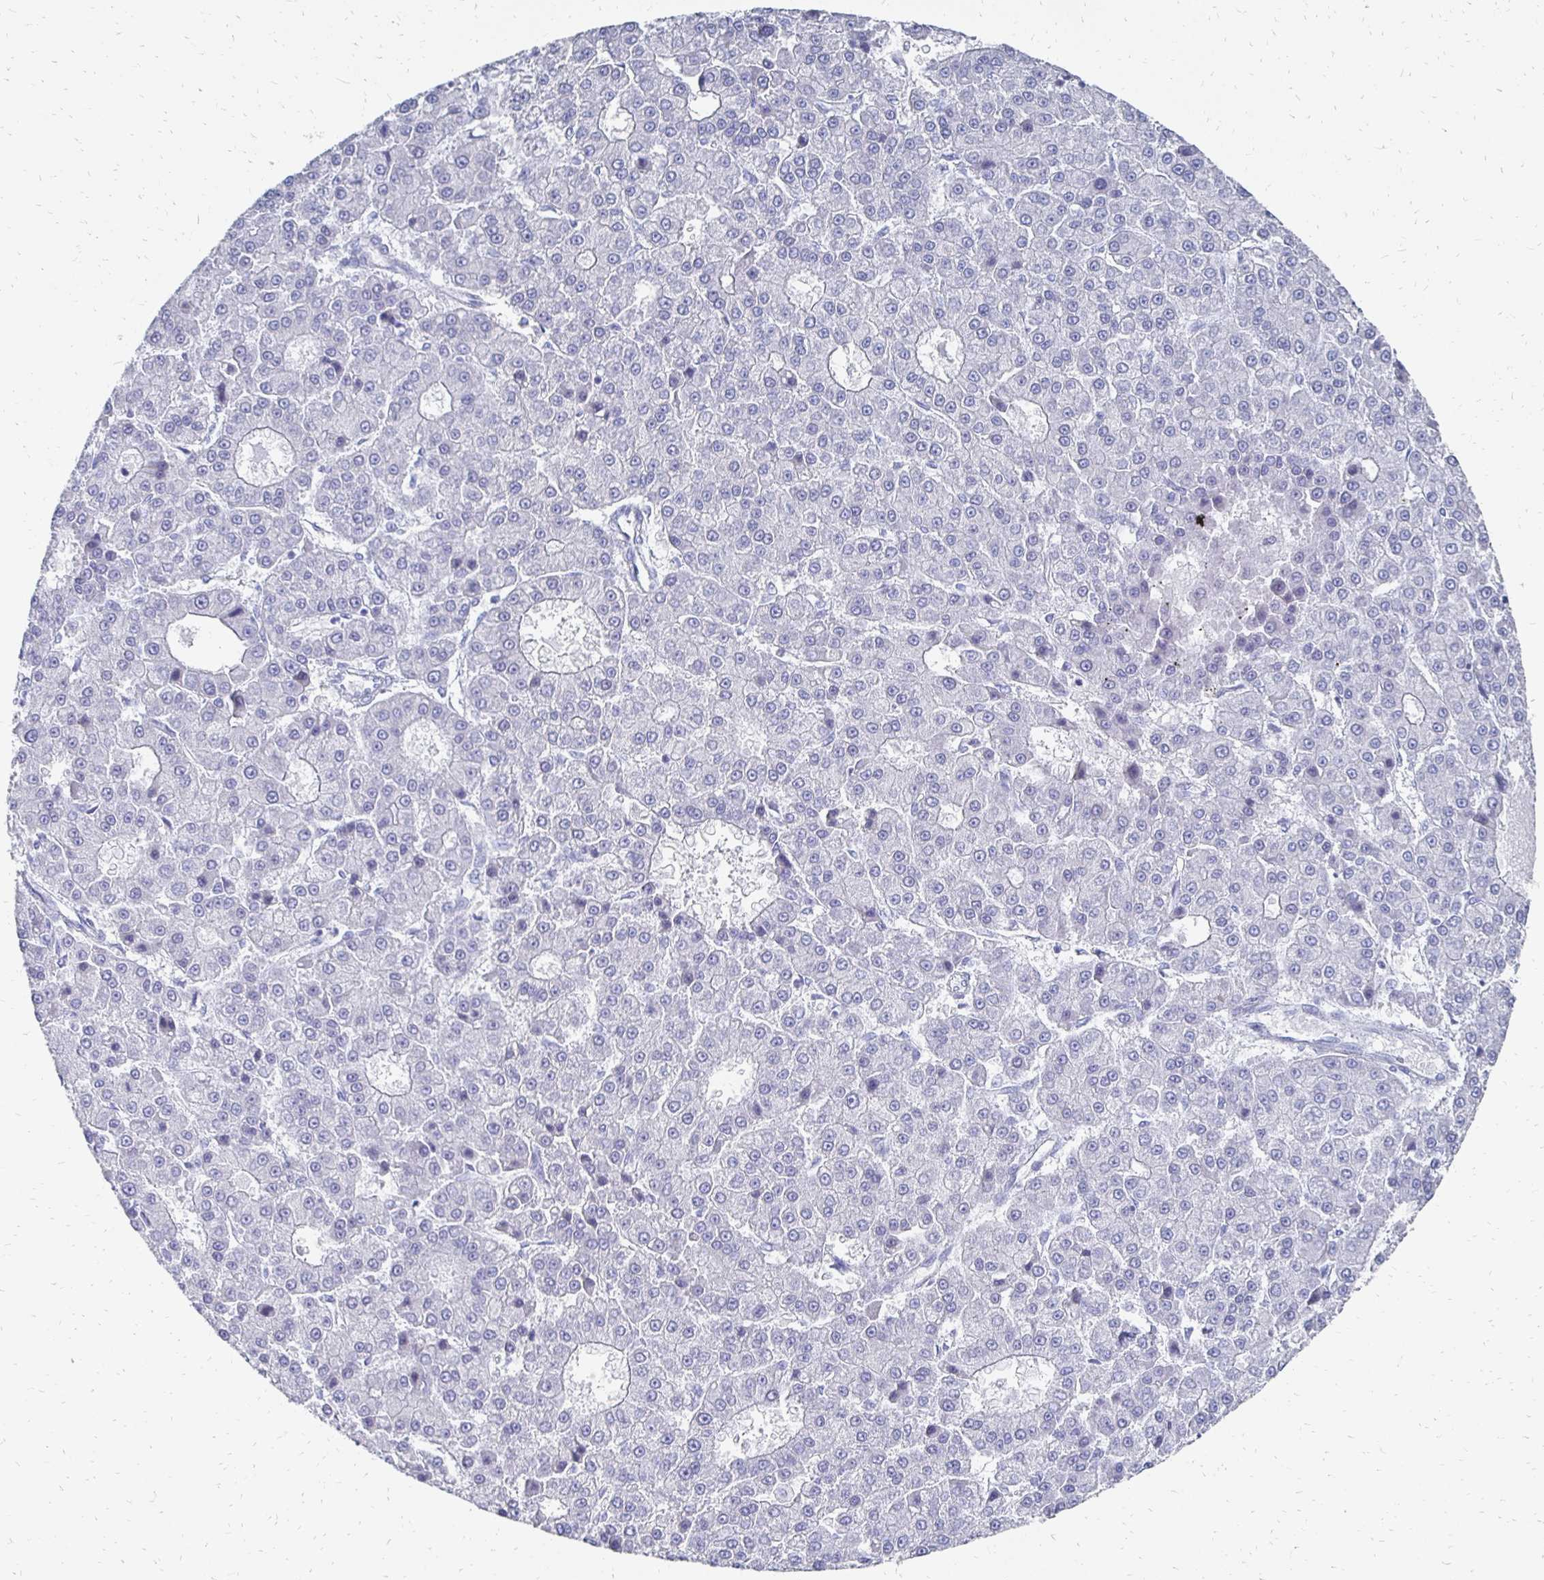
{"staining": {"intensity": "negative", "quantity": "none", "location": "none"}, "tissue": "liver cancer", "cell_type": "Tumor cells", "image_type": "cancer", "snomed": [{"axis": "morphology", "description": "Carcinoma, Hepatocellular, NOS"}, {"axis": "topography", "description": "Liver"}], "caption": "Immunohistochemistry of human liver cancer (hepatocellular carcinoma) displays no expression in tumor cells.", "gene": "SYCP3", "patient": {"sex": "male", "age": 70}}